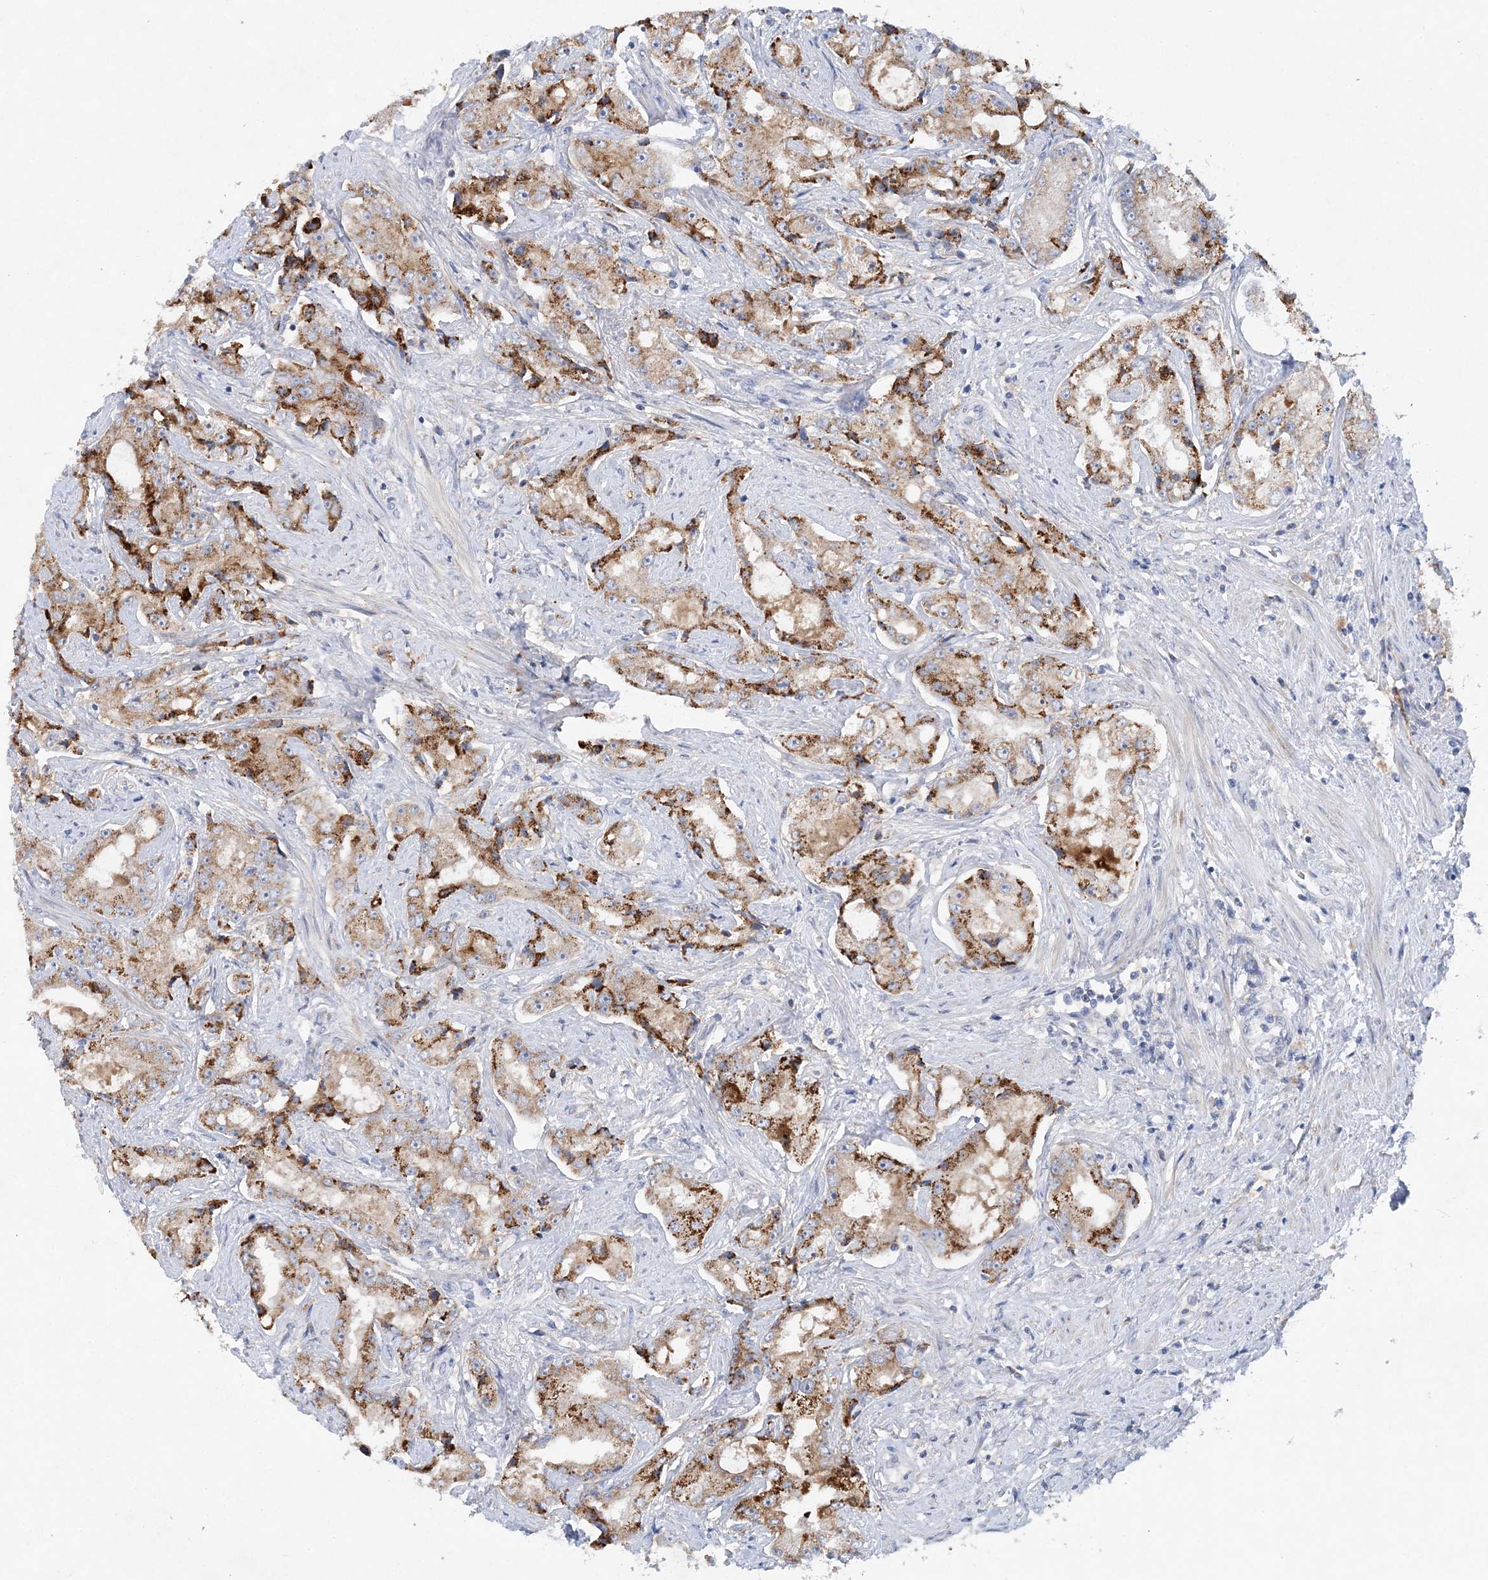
{"staining": {"intensity": "moderate", "quantity": ">75%", "location": "cytoplasmic/membranous"}, "tissue": "prostate cancer", "cell_type": "Tumor cells", "image_type": "cancer", "snomed": [{"axis": "morphology", "description": "Adenocarcinoma, High grade"}, {"axis": "topography", "description": "Prostate"}], "caption": "Tumor cells exhibit moderate cytoplasmic/membranous staining in about >75% of cells in prostate cancer (adenocarcinoma (high-grade)).", "gene": "TRAPPC13", "patient": {"sex": "male", "age": 73}}